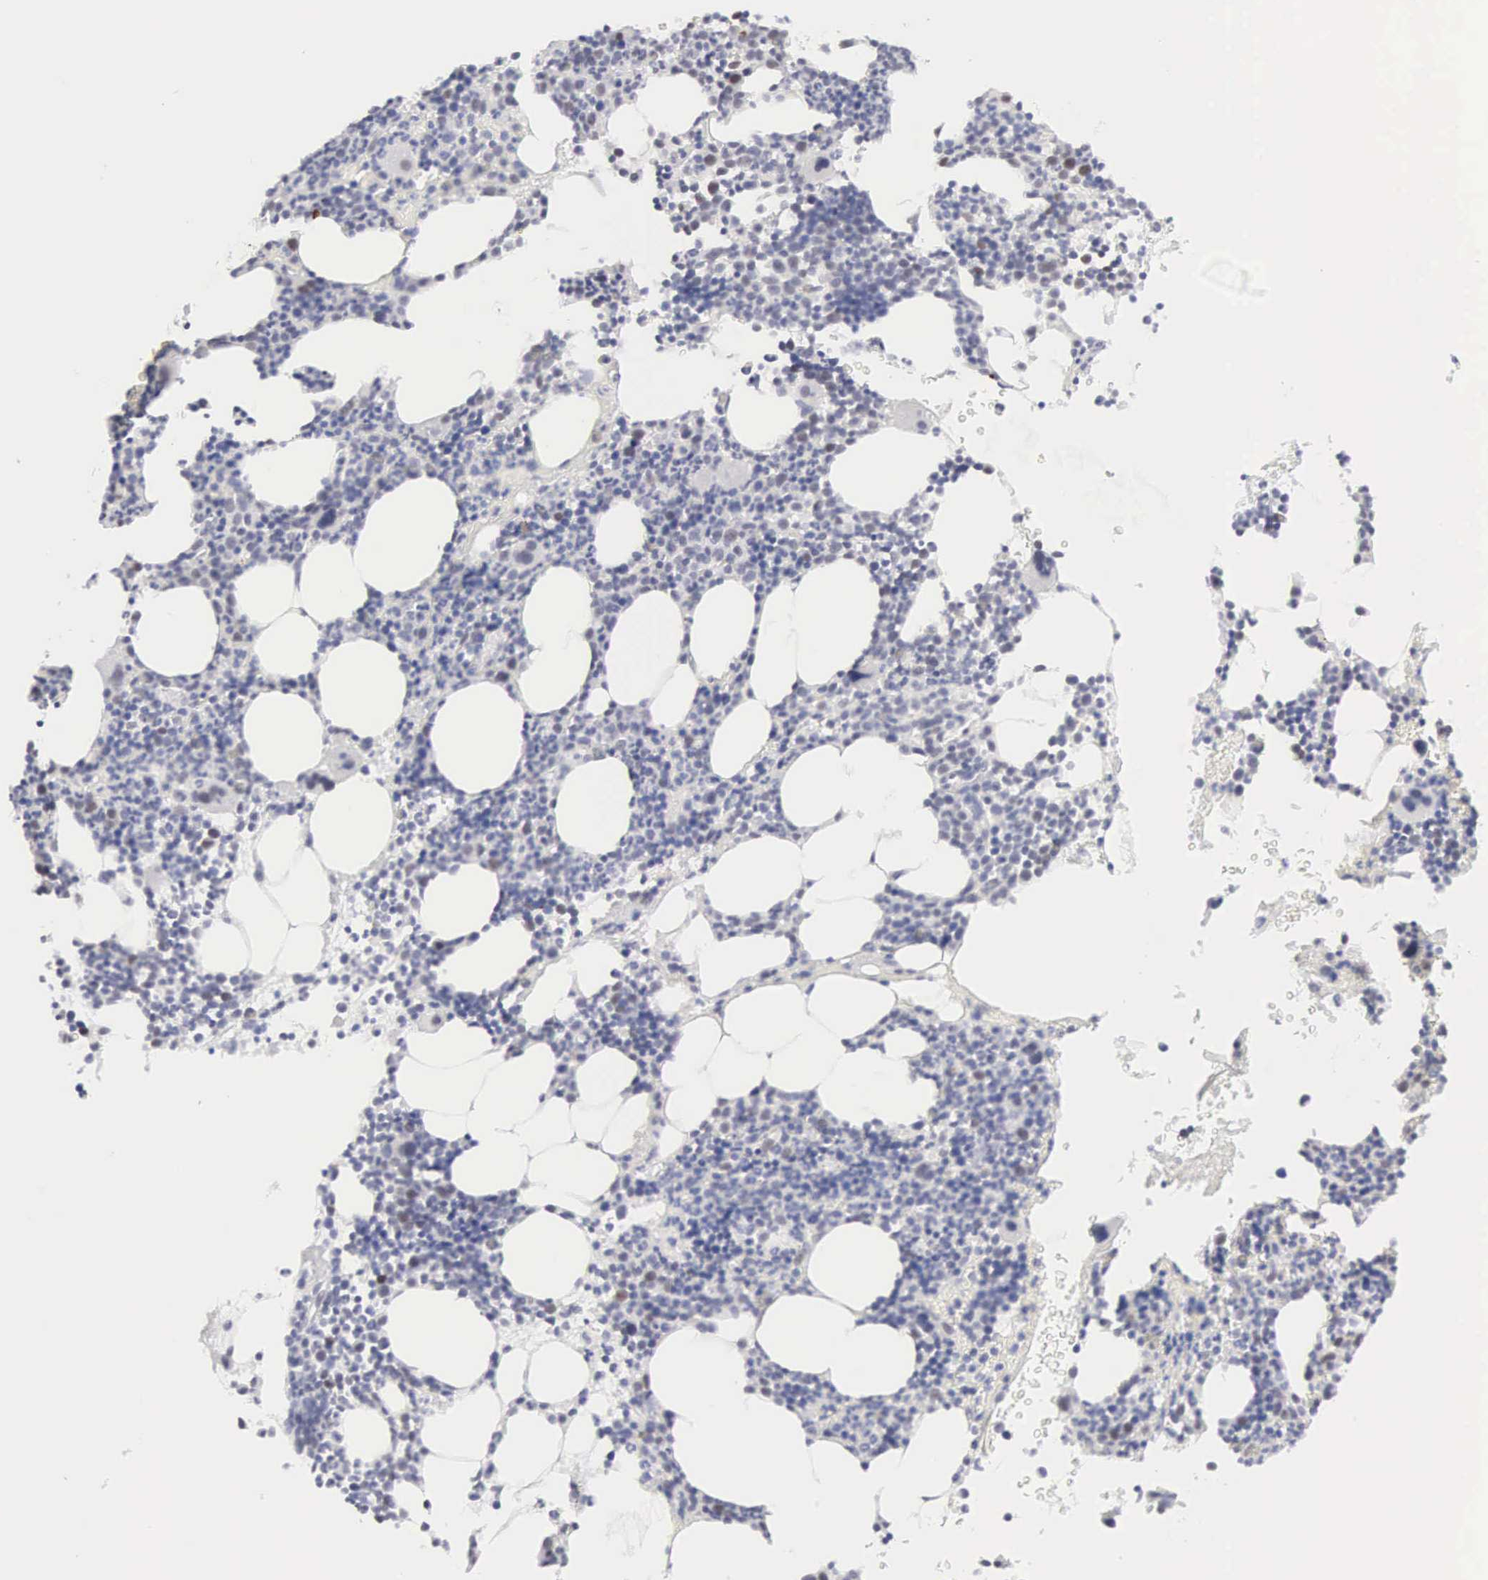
{"staining": {"intensity": "weak", "quantity": "<25%", "location": "nuclear"}, "tissue": "bone marrow", "cell_type": "Hematopoietic cells", "image_type": "normal", "snomed": [{"axis": "morphology", "description": "Normal tissue, NOS"}, {"axis": "topography", "description": "Bone marrow"}], "caption": "An image of bone marrow stained for a protein exhibits no brown staining in hematopoietic cells. (DAB immunohistochemistry visualized using brightfield microscopy, high magnification).", "gene": "MNAT1", "patient": {"sex": "male", "age": 82}}